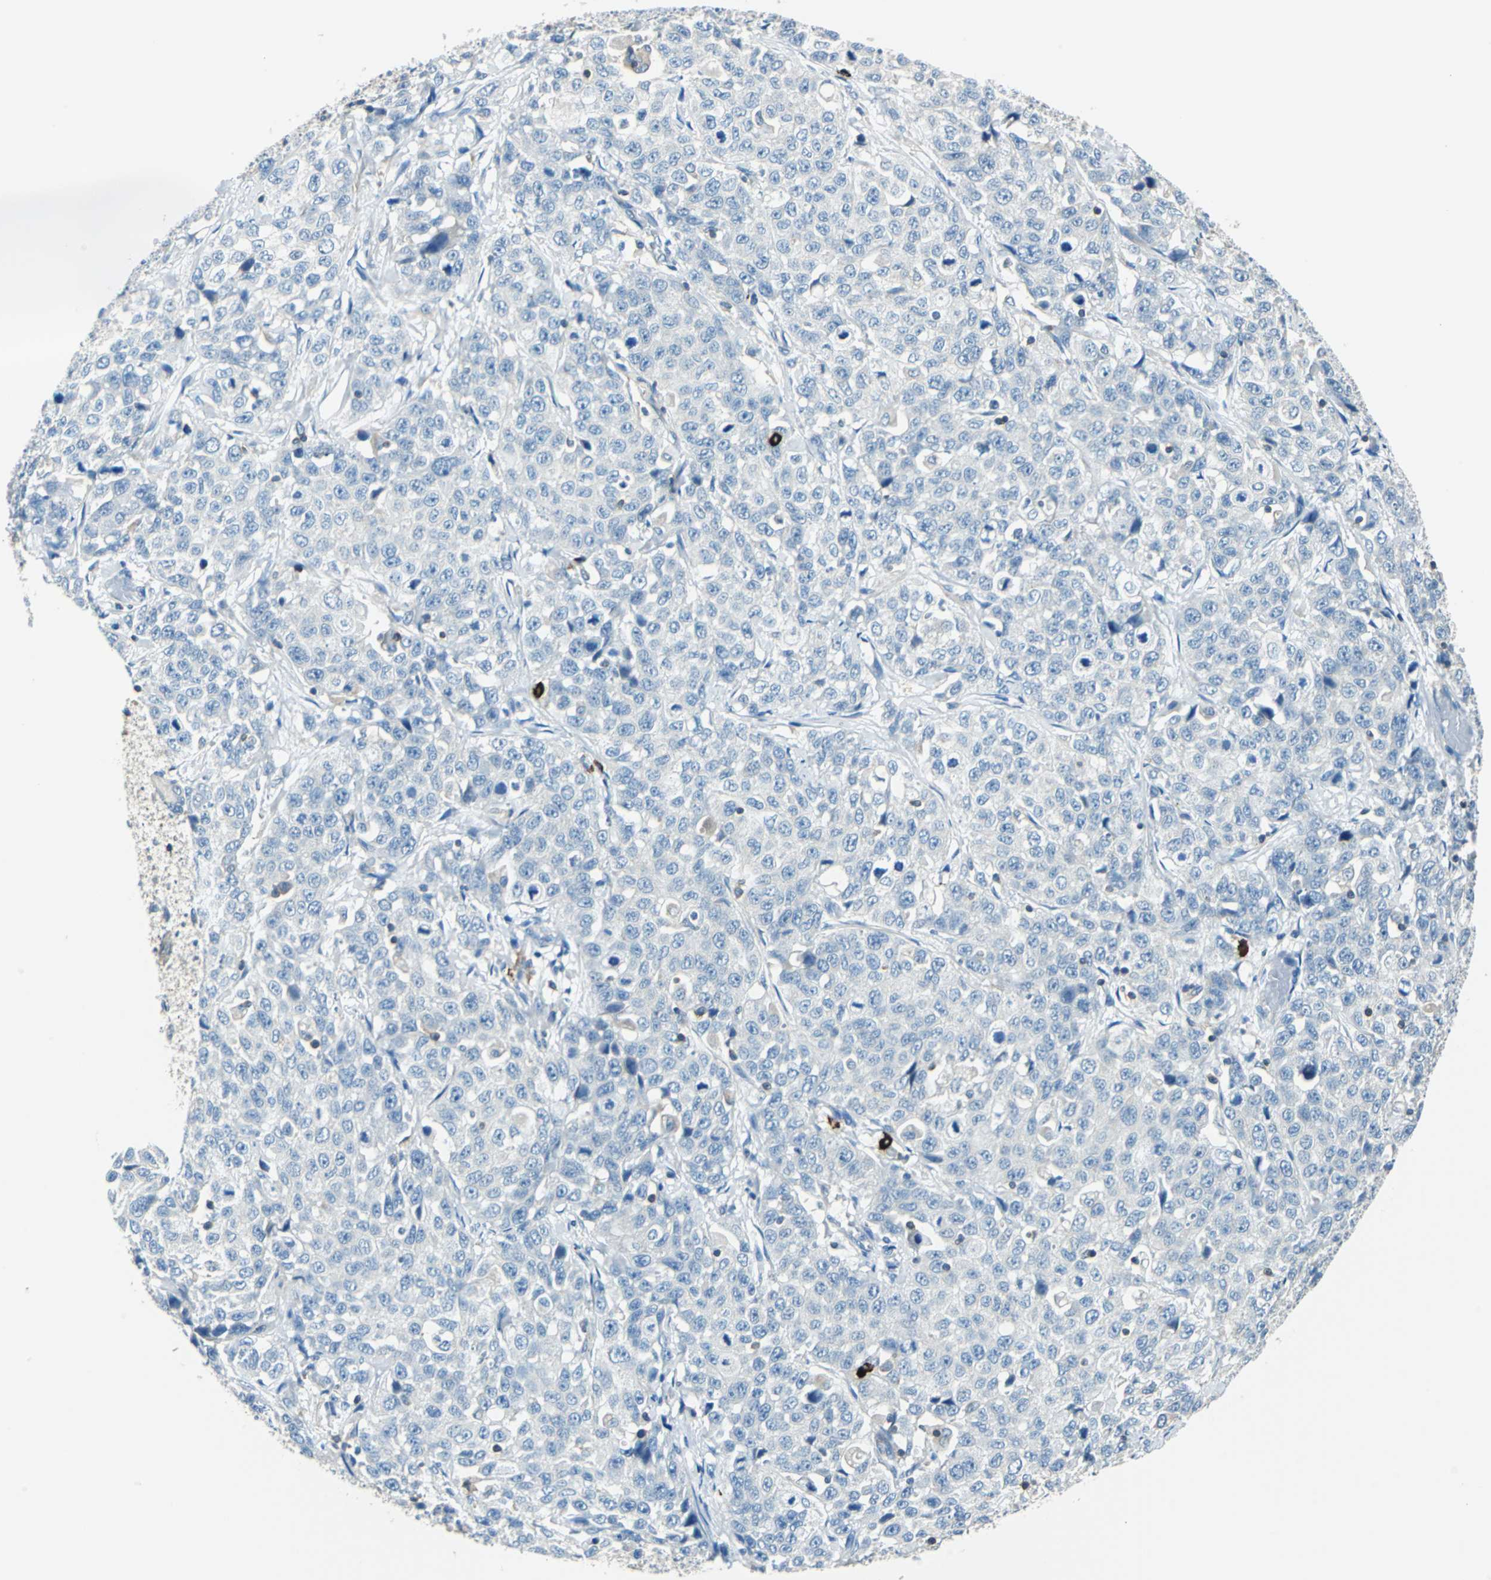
{"staining": {"intensity": "negative", "quantity": "none", "location": "none"}, "tissue": "stomach cancer", "cell_type": "Tumor cells", "image_type": "cancer", "snomed": [{"axis": "morphology", "description": "Normal tissue, NOS"}, {"axis": "morphology", "description": "Adenocarcinoma, NOS"}, {"axis": "topography", "description": "Stomach"}], "caption": "This photomicrograph is of stomach adenocarcinoma stained with immunohistochemistry to label a protein in brown with the nuclei are counter-stained blue. There is no staining in tumor cells.", "gene": "CPA3", "patient": {"sex": "male", "age": 48}}